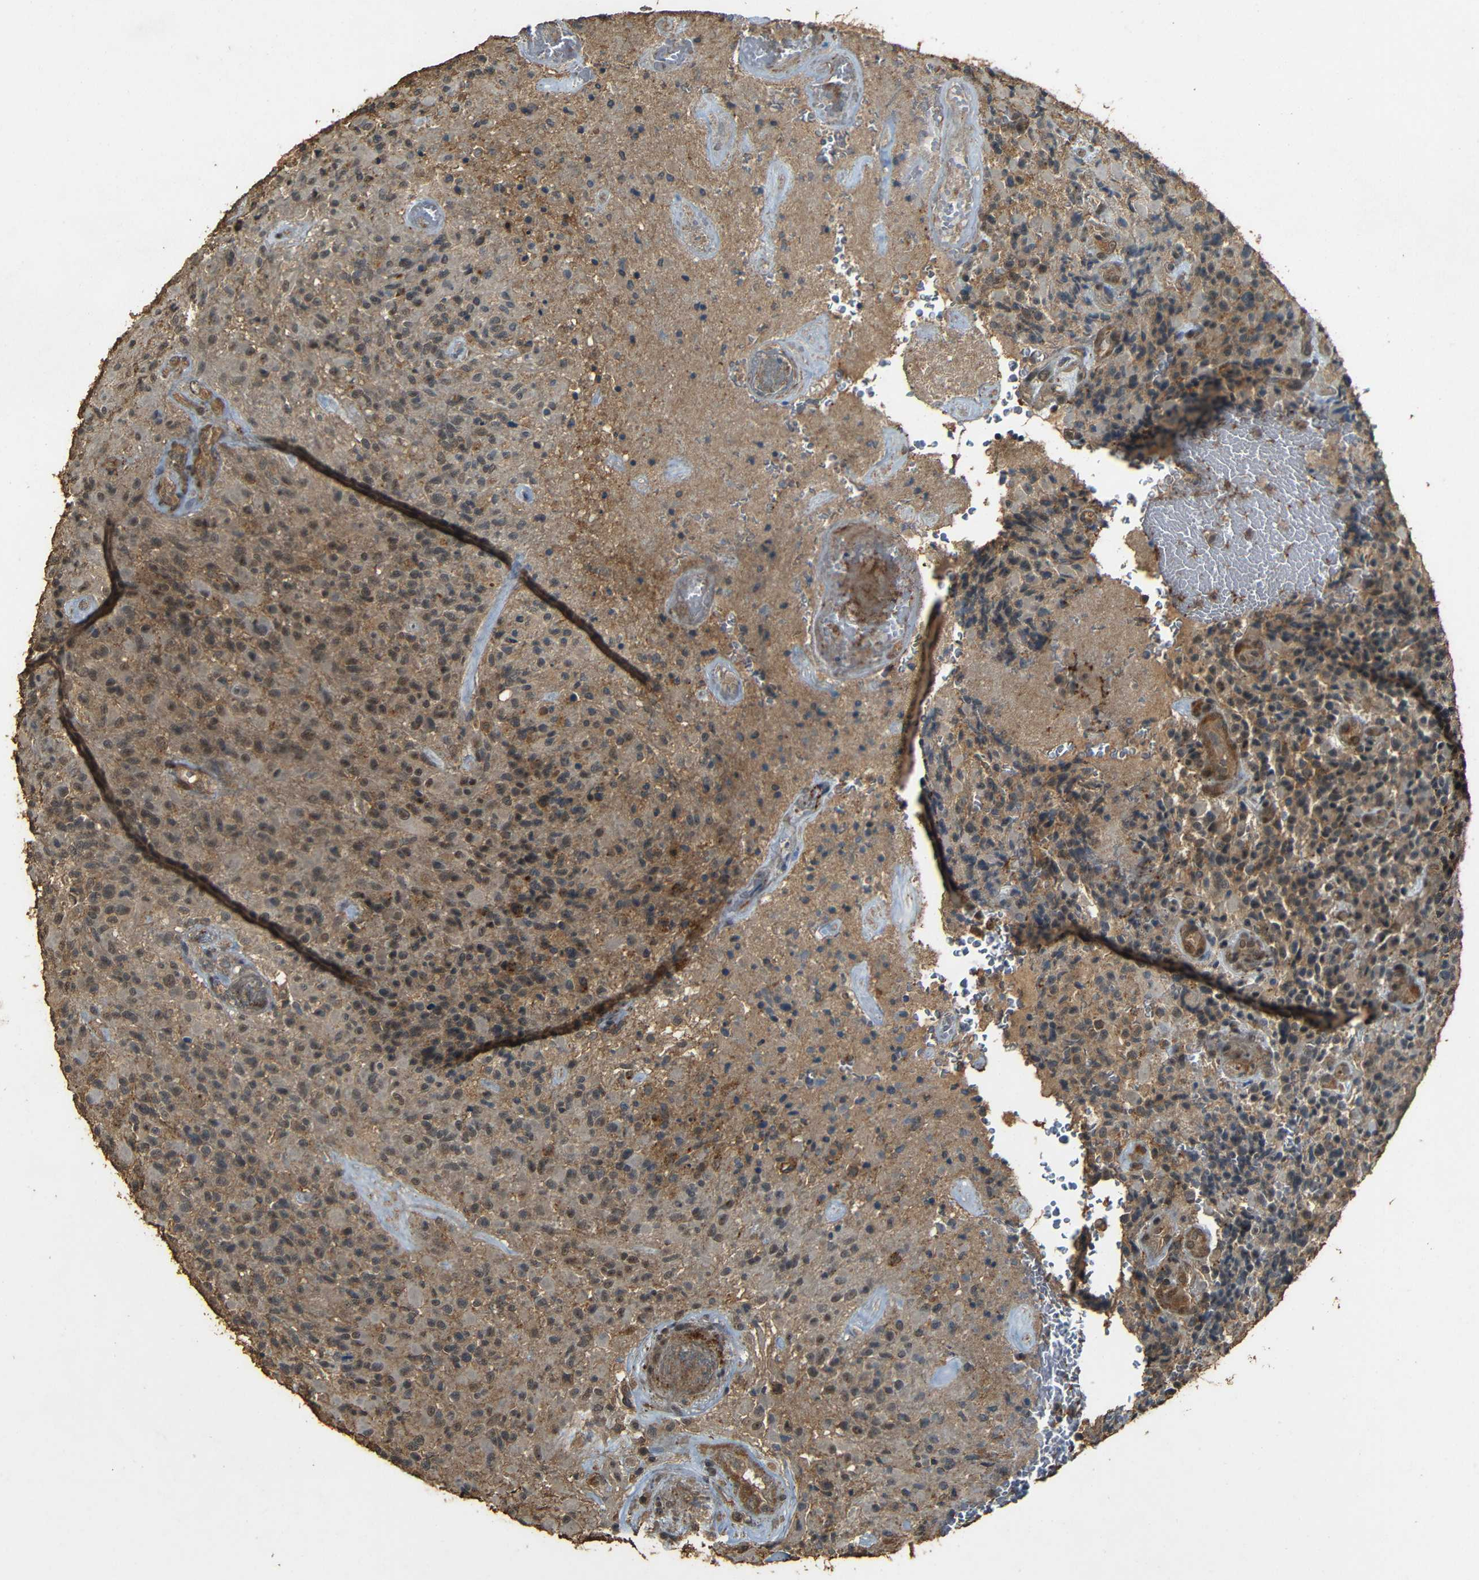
{"staining": {"intensity": "weak", "quantity": ">75%", "location": "cytoplasmic/membranous"}, "tissue": "glioma", "cell_type": "Tumor cells", "image_type": "cancer", "snomed": [{"axis": "morphology", "description": "Glioma, malignant, High grade"}, {"axis": "topography", "description": "Brain"}], "caption": "The photomicrograph demonstrates a brown stain indicating the presence of a protein in the cytoplasmic/membranous of tumor cells in malignant glioma (high-grade).", "gene": "PDE5A", "patient": {"sex": "male", "age": 71}}